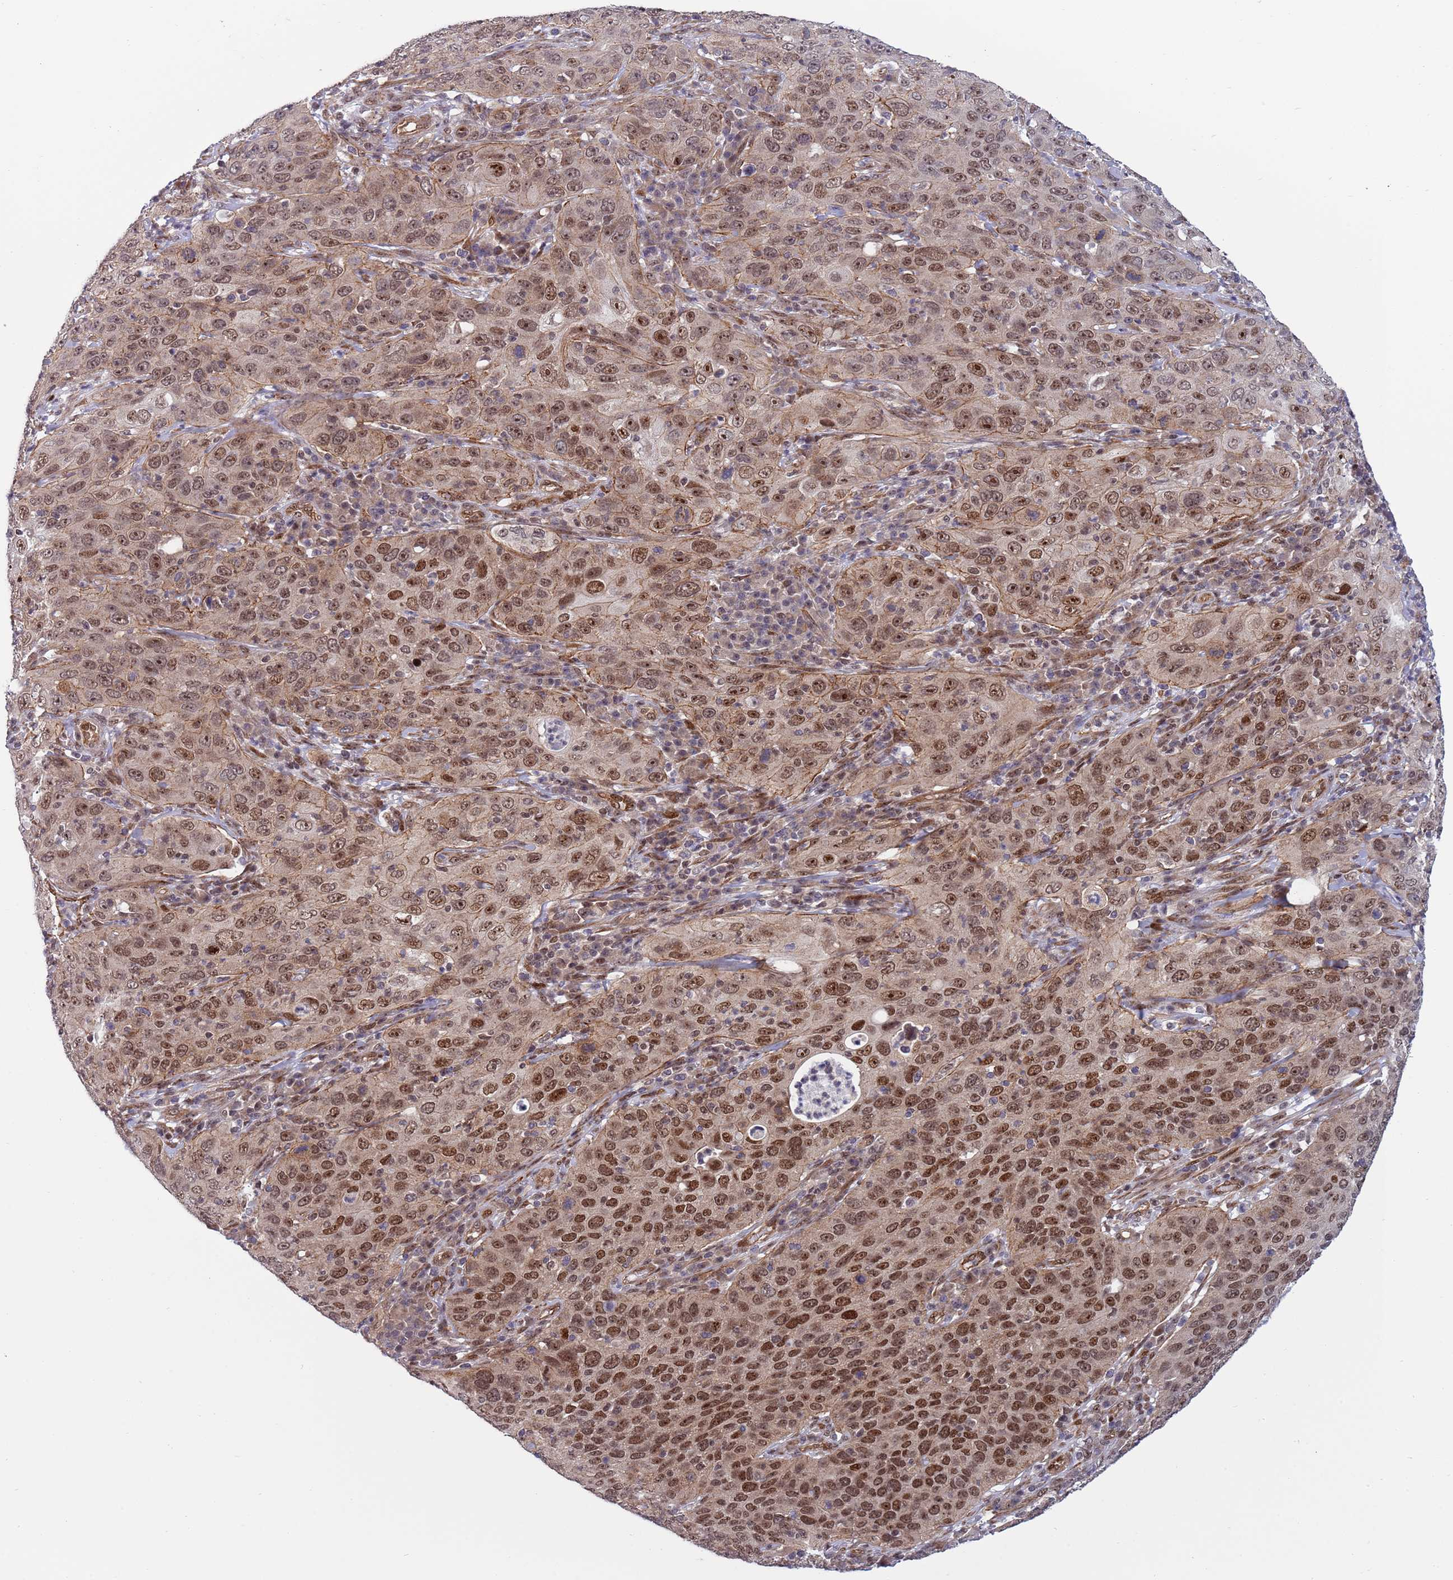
{"staining": {"intensity": "strong", "quantity": ">75%", "location": "nuclear"}, "tissue": "cervical cancer", "cell_type": "Tumor cells", "image_type": "cancer", "snomed": [{"axis": "morphology", "description": "Squamous cell carcinoma, NOS"}, {"axis": "topography", "description": "Cervix"}], "caption": "Cervical squamous cell carcinoma stained with a protein marker reveals strong staining in tumor cells.", "gene": "TBX10", "patient": {"sex": "female", "age": 36}}